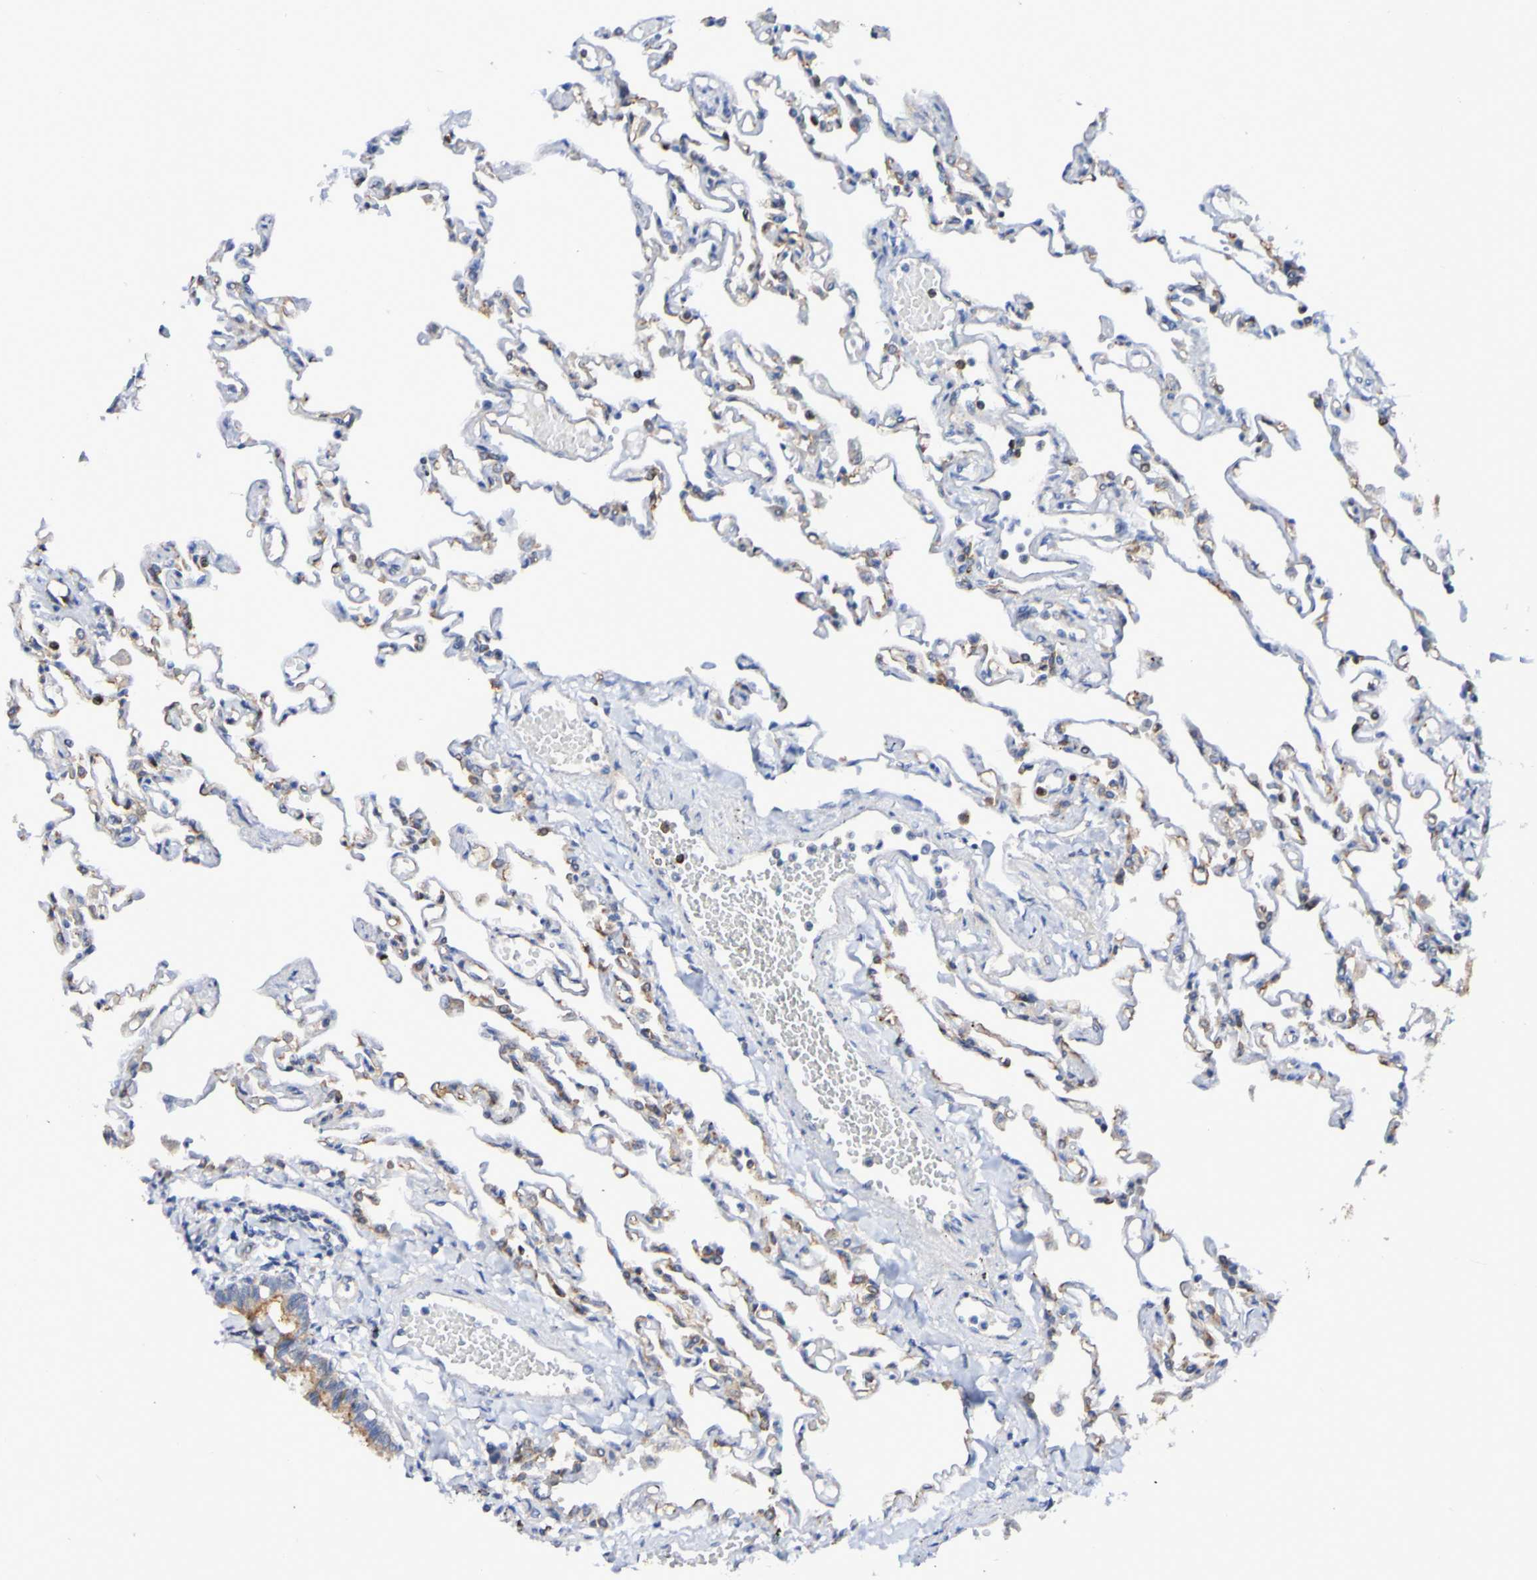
{"staining": {"intensity": "moderate", "quantity": "<25%", "location": "cytoplasmic/membranous"}, "tissue": "lung", "cell_type": "Alveolar cells", "image_type": "normal", "snomed": [{"axis": "morphology", "description": "Normal tissue, NOS"}, {"axis": "topography", "description": "Lung"}], "caption": "A low amount of moderate cytoplasmic/membranous expression is identified in approximately <25% of alveolar cells in normal lung.", "gene": "GJB1", "patient": {"sex": "male", "age": 21}}